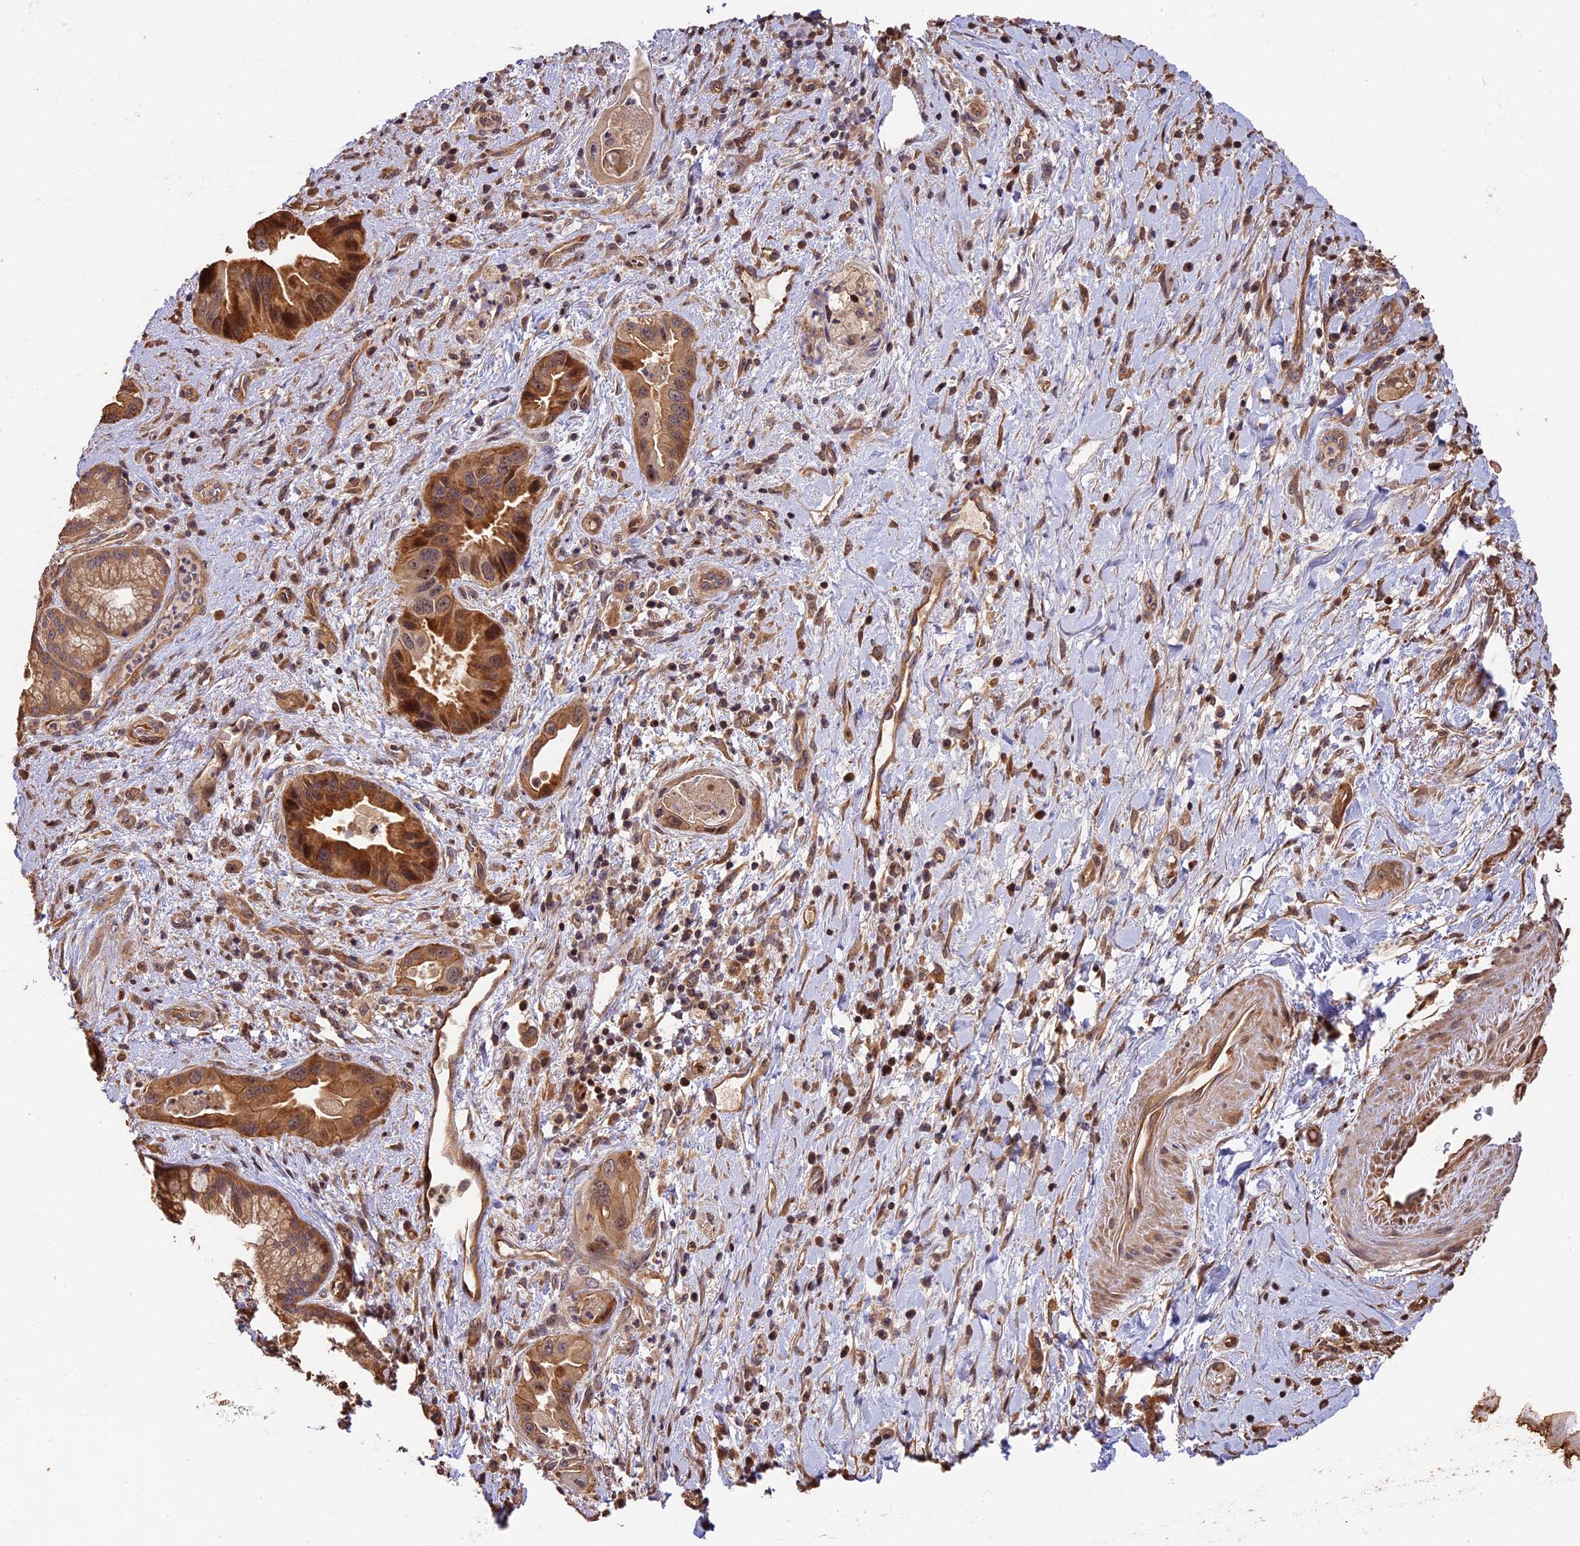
{"staining": {"intensity": "strong", "quantity": "25%-75%", "location": "cytoplasmic/membranous,nuclear"}, "tissue": "pancreatic cancer", "cell_type": "Tumor cells", "image_type": "cancer", "snomed": [{"axis": "morphology", "description": "Adenocarcinoma, NOS"}, {"axis": "topography", "description": "Pancreas"}], "caption": "An image showing strong cytoplasmic/membranous and nuclear positivity in approximately 25%-75% of tumor cells in pancreatic cancer, as visualized by brown immunohistochemical staining.", "gene": "PPP1R37", "patient": {"sex": "female", "age": 77}}